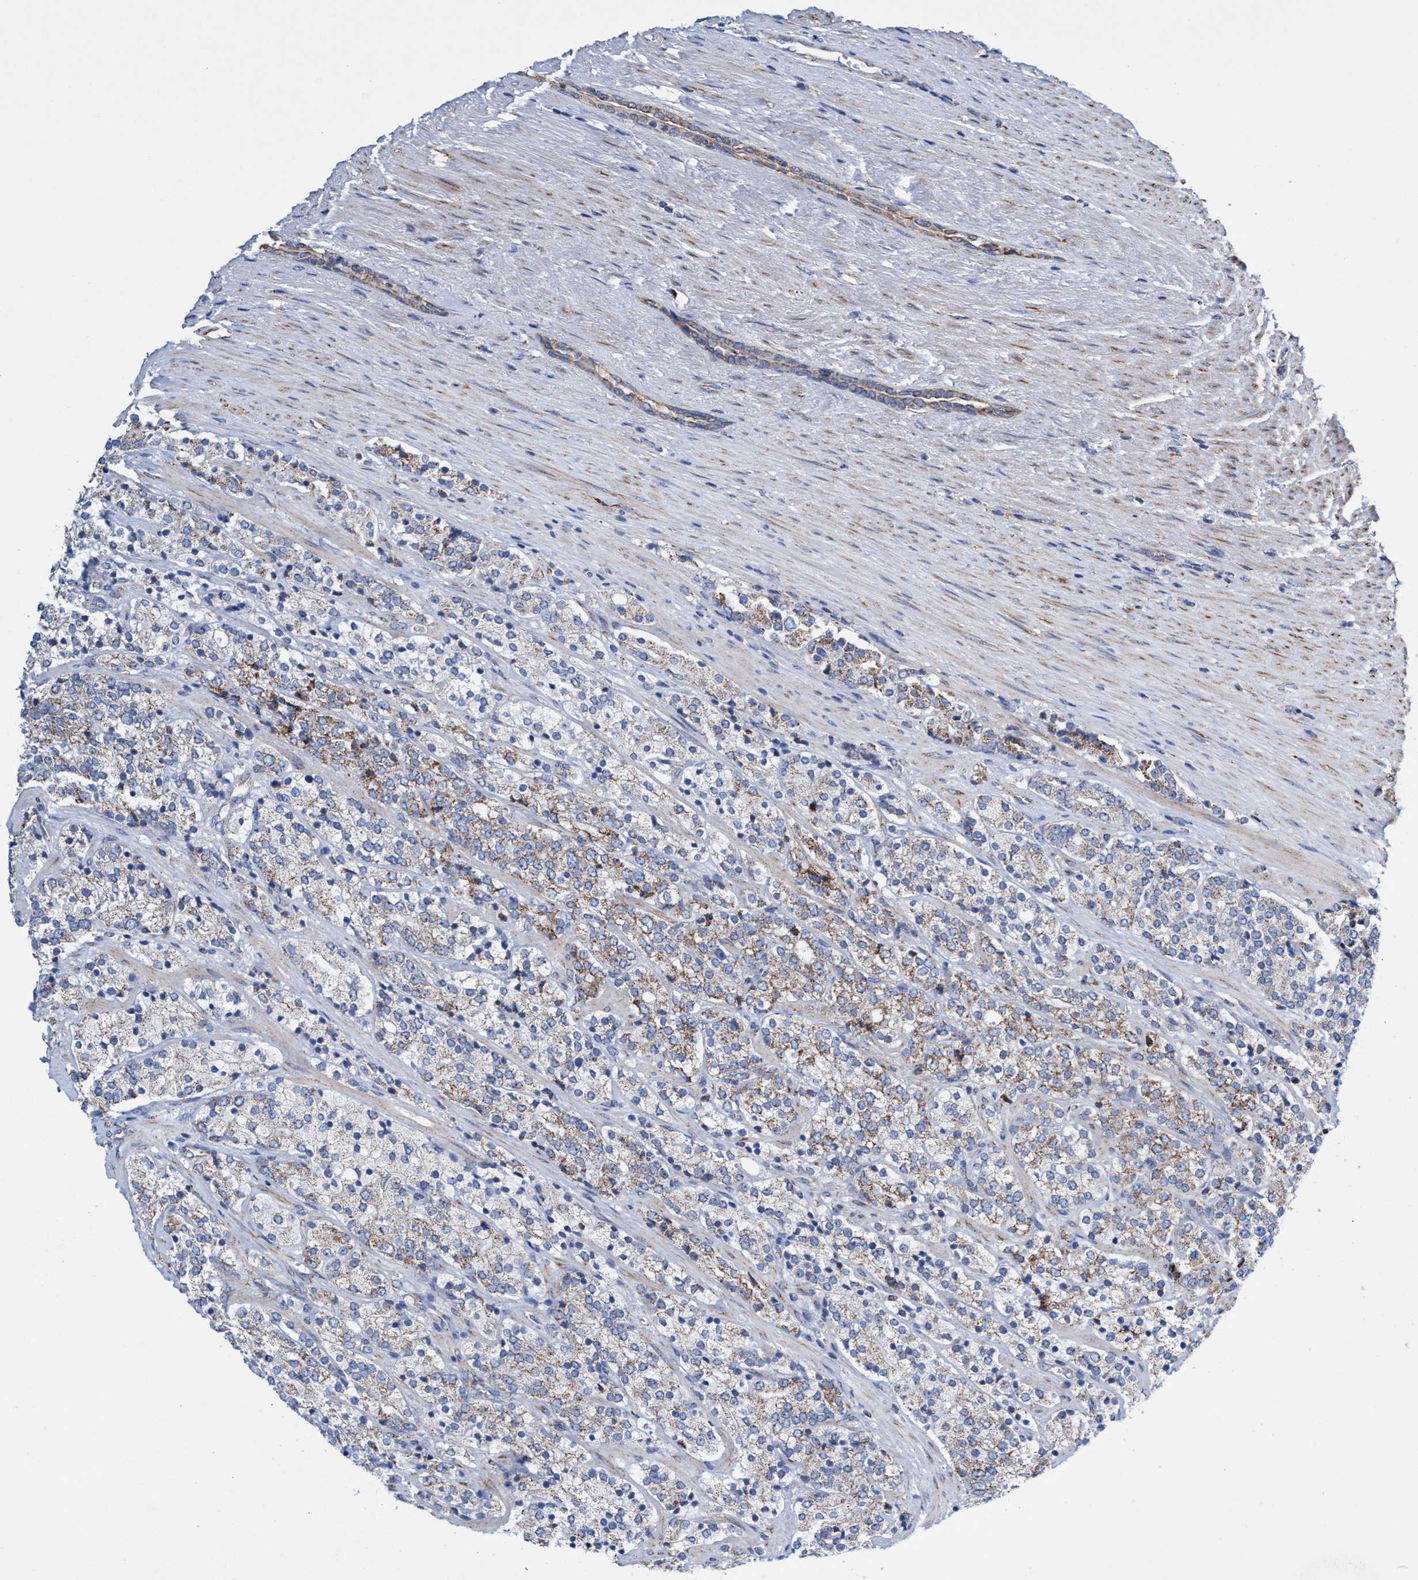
{"staining": {"intensity": "moderate", "quantity": "25%-75%", "location": "cytoplasmic/membranous"}, "tissue": "prostate cancer", "cell_type": "Tumor cells", "image_type": "cancer", "snomed": [{"axis": "morphology", "description": "Adenocarcinoma, High grade"}, {"axis": "topography", "description": "Prostate"}], "caption": "High-magnification brightfield microscopy of prostate adenocarcinoma (high-grade) stained with DAB (brown) and counterstained with hematoxylin (blue). tumor cells exhibit moderate cytoplasmic/membranous positivity is seen in approximately25%-75% of cells.", "gene": "ZNF750", "patient": {"sex": "male", "age": 71}}